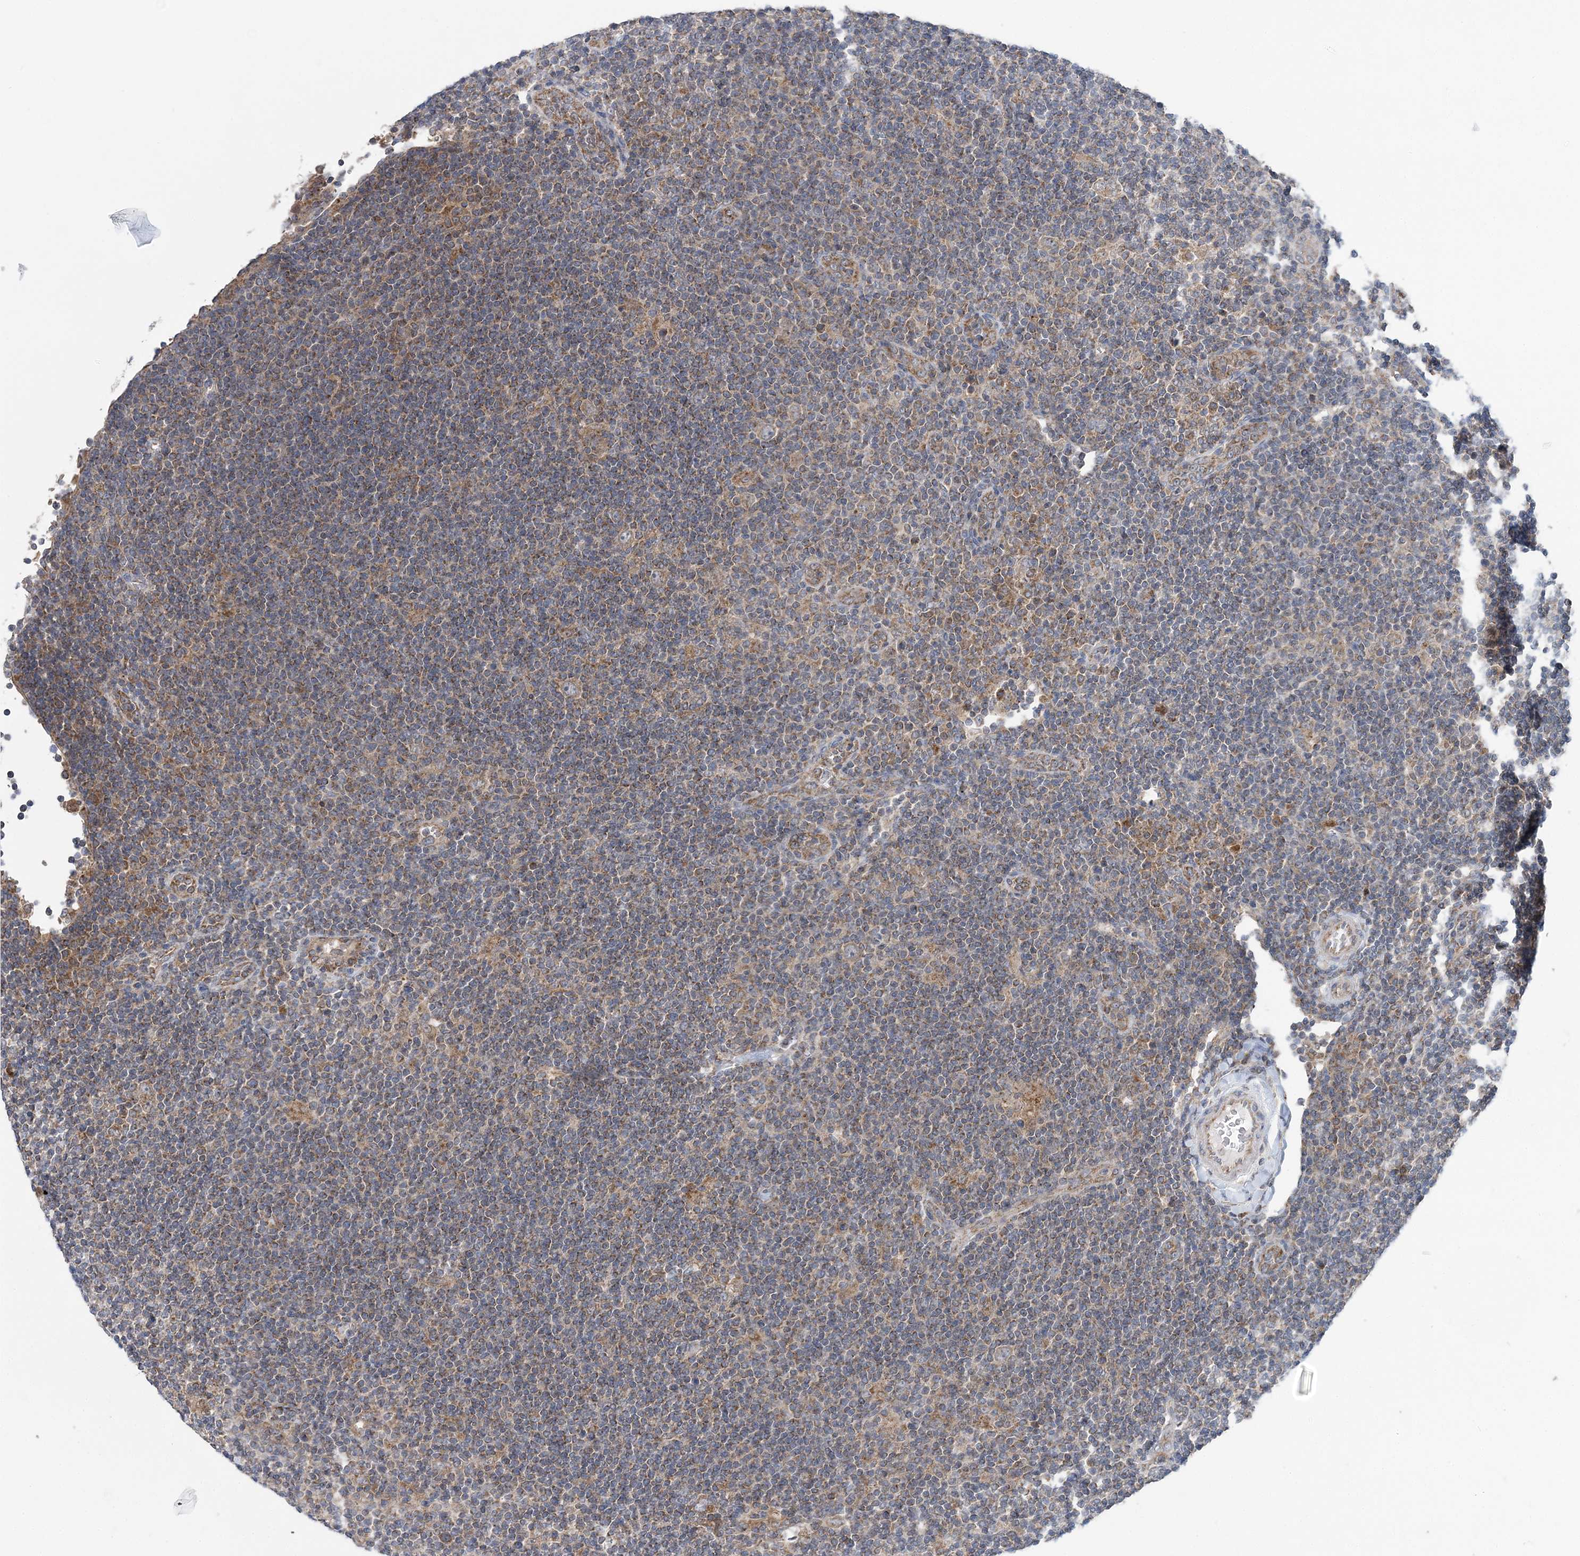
{"staining": {"intensity": "weak", "quantity": "25%-75%", "location": "cytoplasmic/membranous"}, "tissue": "lymphoma", "cell_type": "Tumor cells", "image_type": "cancer", "snomed": [{"axis": "morphology", "description": "Hodgkin's disease, NOS"}, {"axis": "topography", "description": "Lymph node"}], "caption": "This is an image of immunohistochemistry (IHC) staining of lymphoma, which shows weak staining in the cytoplasmic/membranous of tumor cells.", "gene": "COPE", "patient": {"sex": "female", "age": 57}}